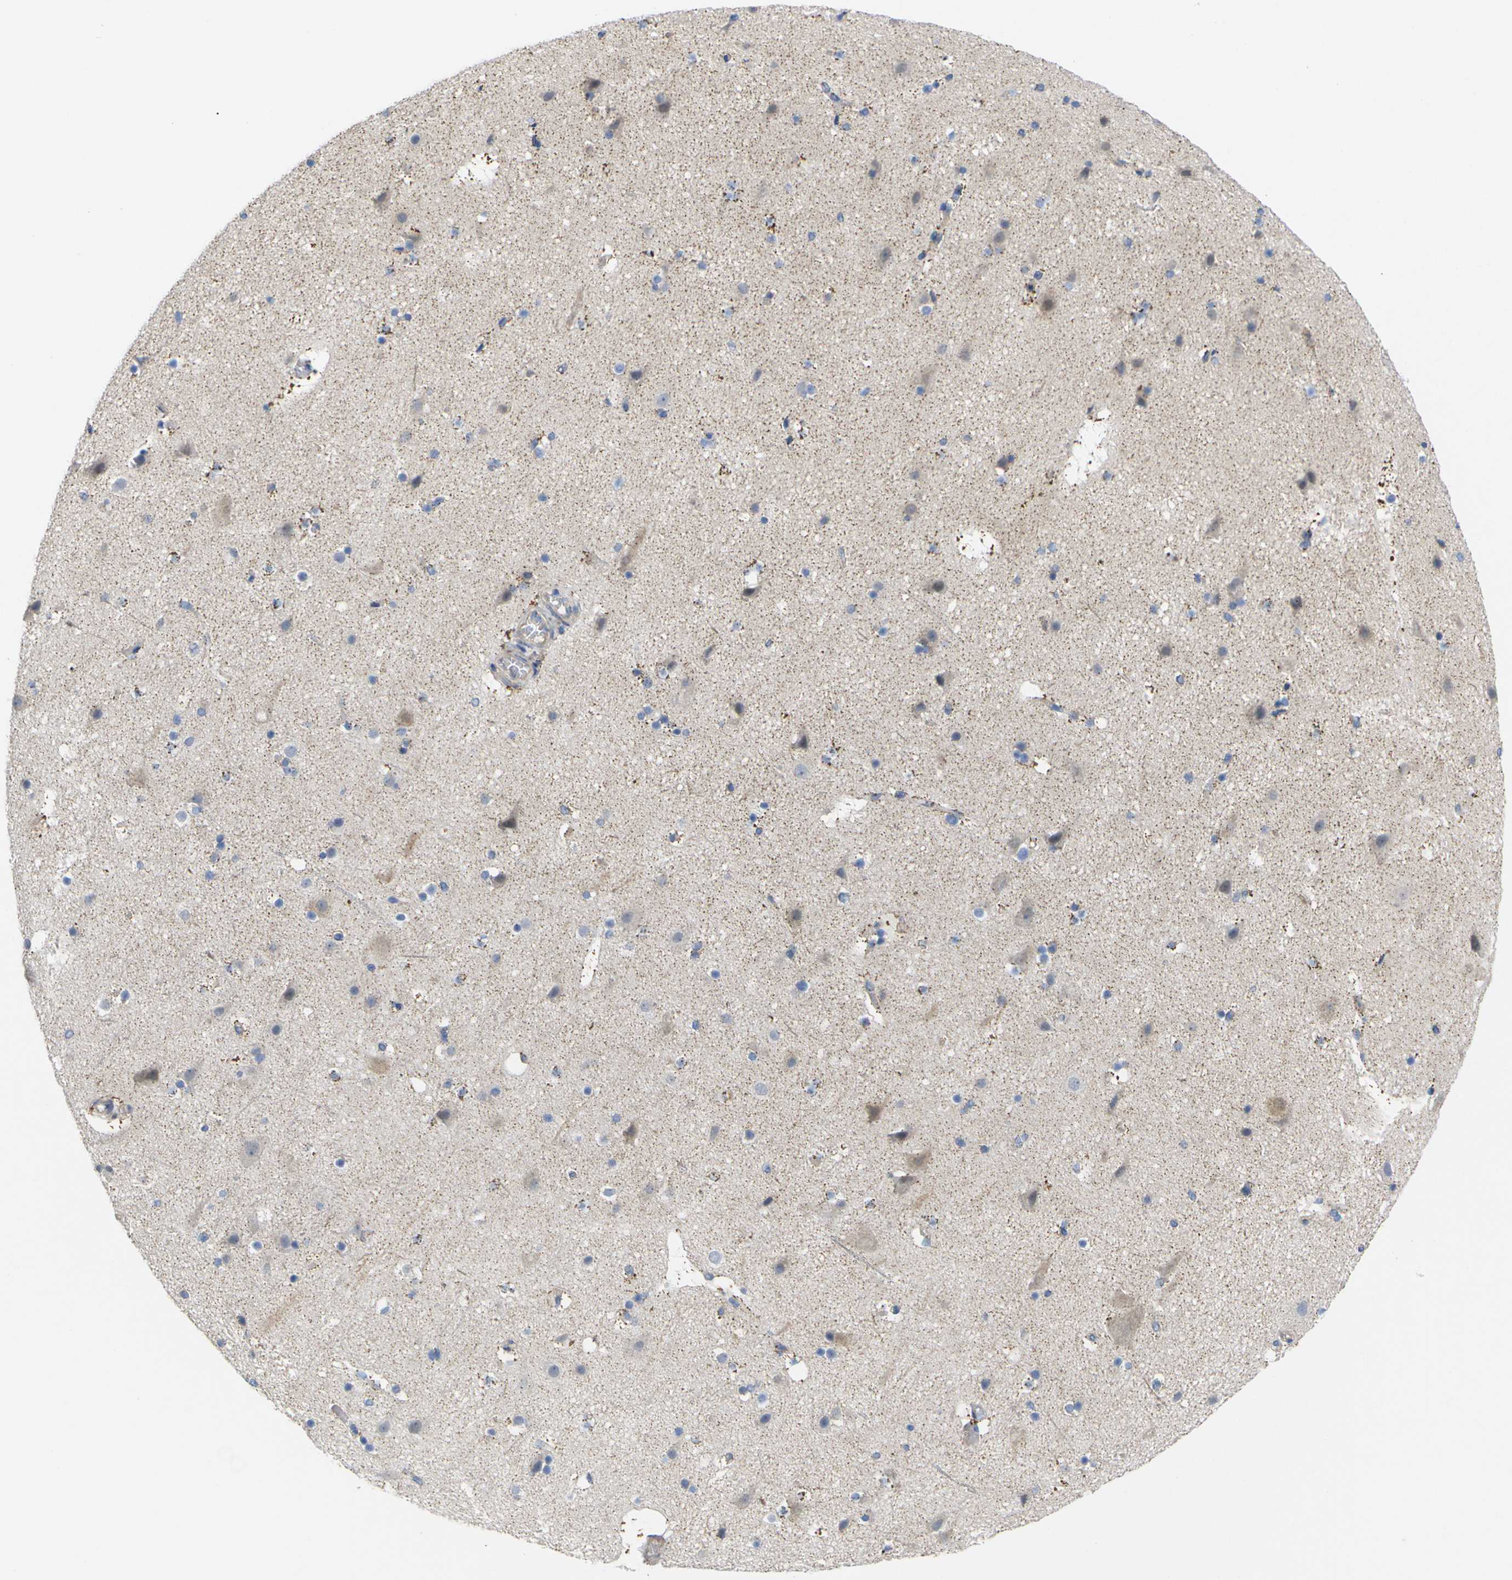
{"staining": {"intensity": "negative", "quantity": "none", "location": "none"}, "tissue": "cerebral cortex", "cell_type": "Endothelial cells", "image_type": "normal", "snomed": [{"axis": "morphology", "description": "Normal tissue, NOS"}, {"axis": "topography", "description": "Cerebral cortex"}], "caption": "This is an IHC image of benign human cerebral cortex. There is no expression in endothelial cells.", "gene": "USH1C", "patient": {"sex": "male", "age": 45}}